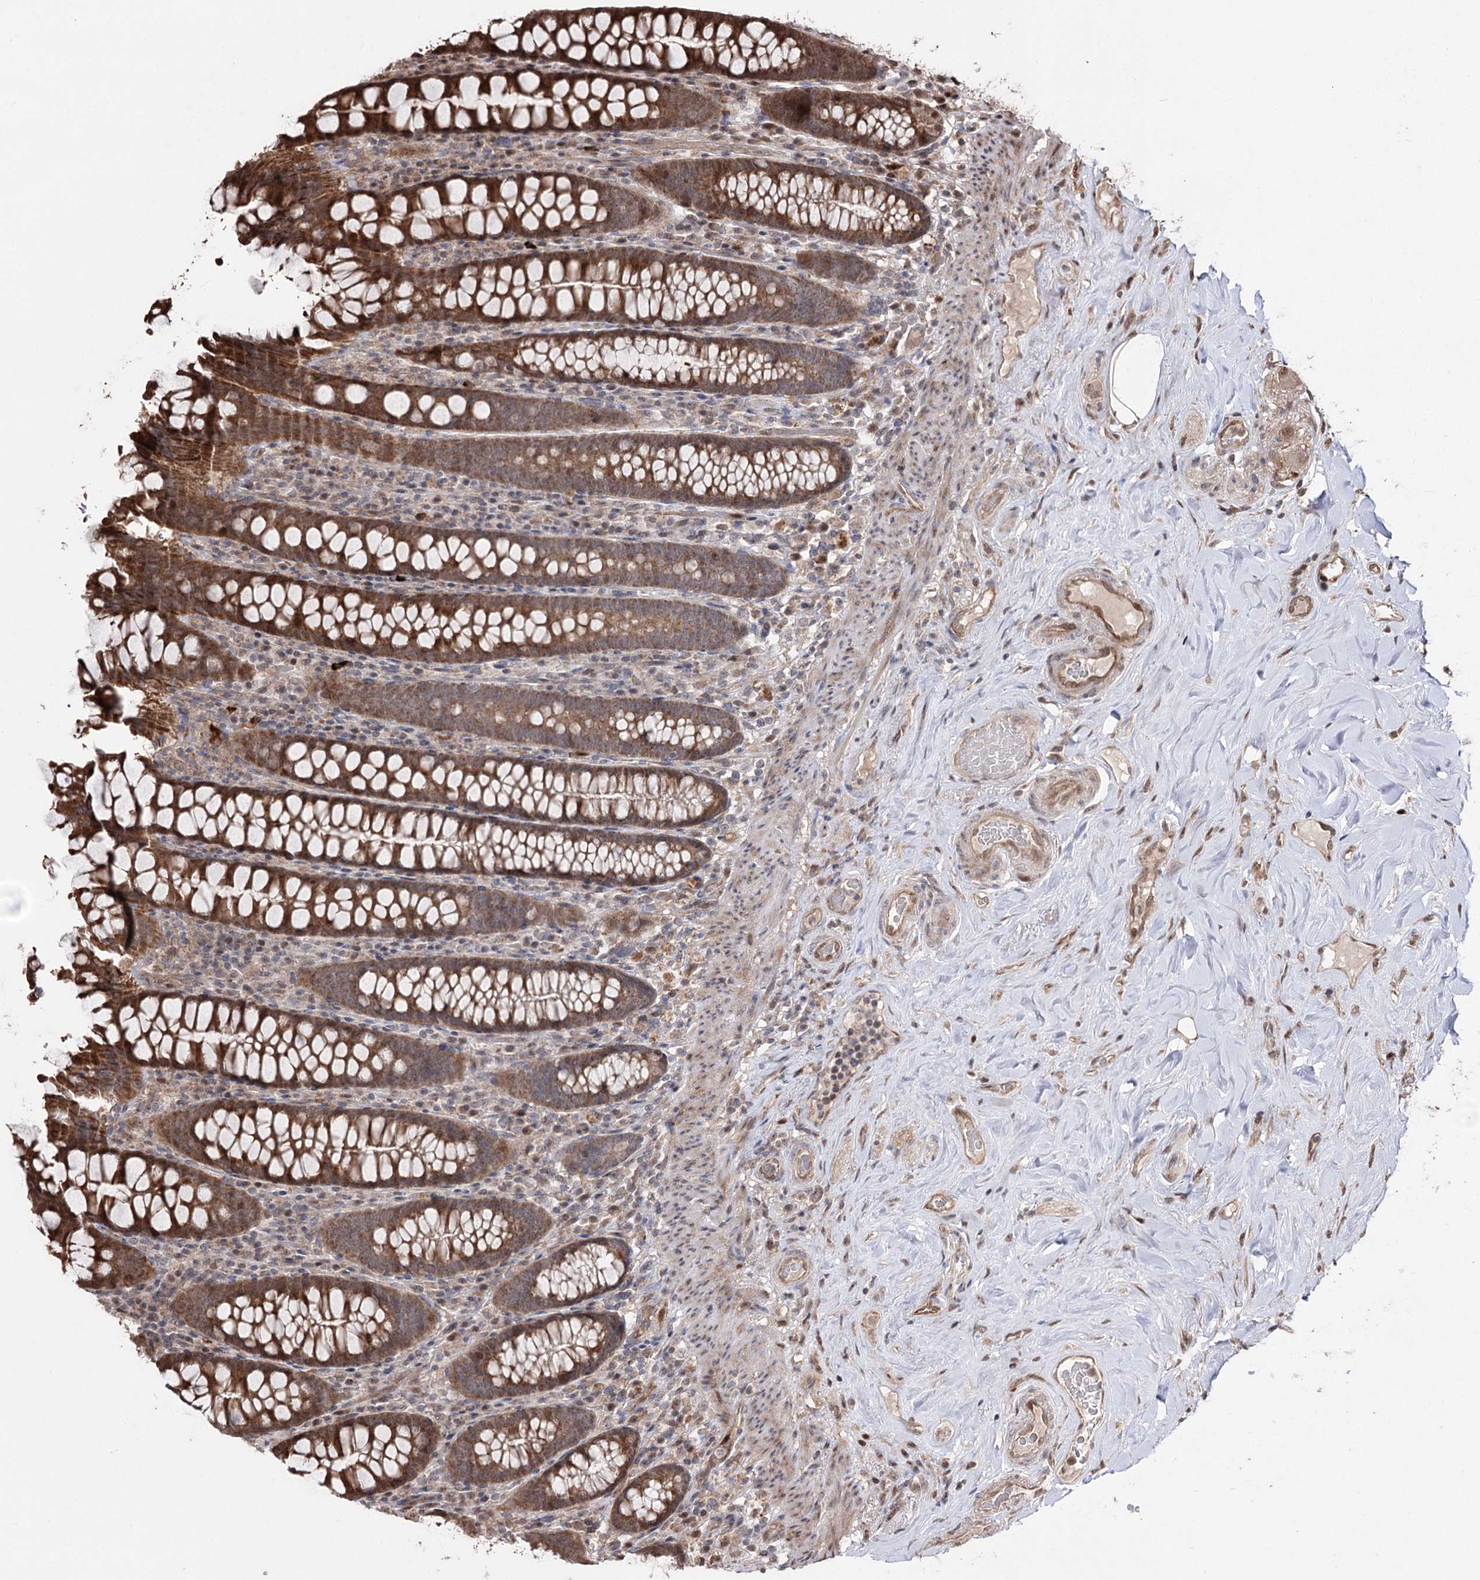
{"staining": {"intensity": "weak", "quantity": ">75%", "location": "cytoplasmic/membranous,nuclear"}, "tissue": "colon", "cell_type": "Endothelial cells", "image_type": "normal", "snomed": [{"axis": "morphology", "description": "Normal tissue, NOS"}, {"axis": "topography", "description": "Colon"}], "caption": "Protein staining of unremarkable colon shows weak cytoplasmic/membranous,nuclear staining in about >75% of endothelial cells.", "gene": "CPNE8", "patient": {"sex": "female", "age": 79}}